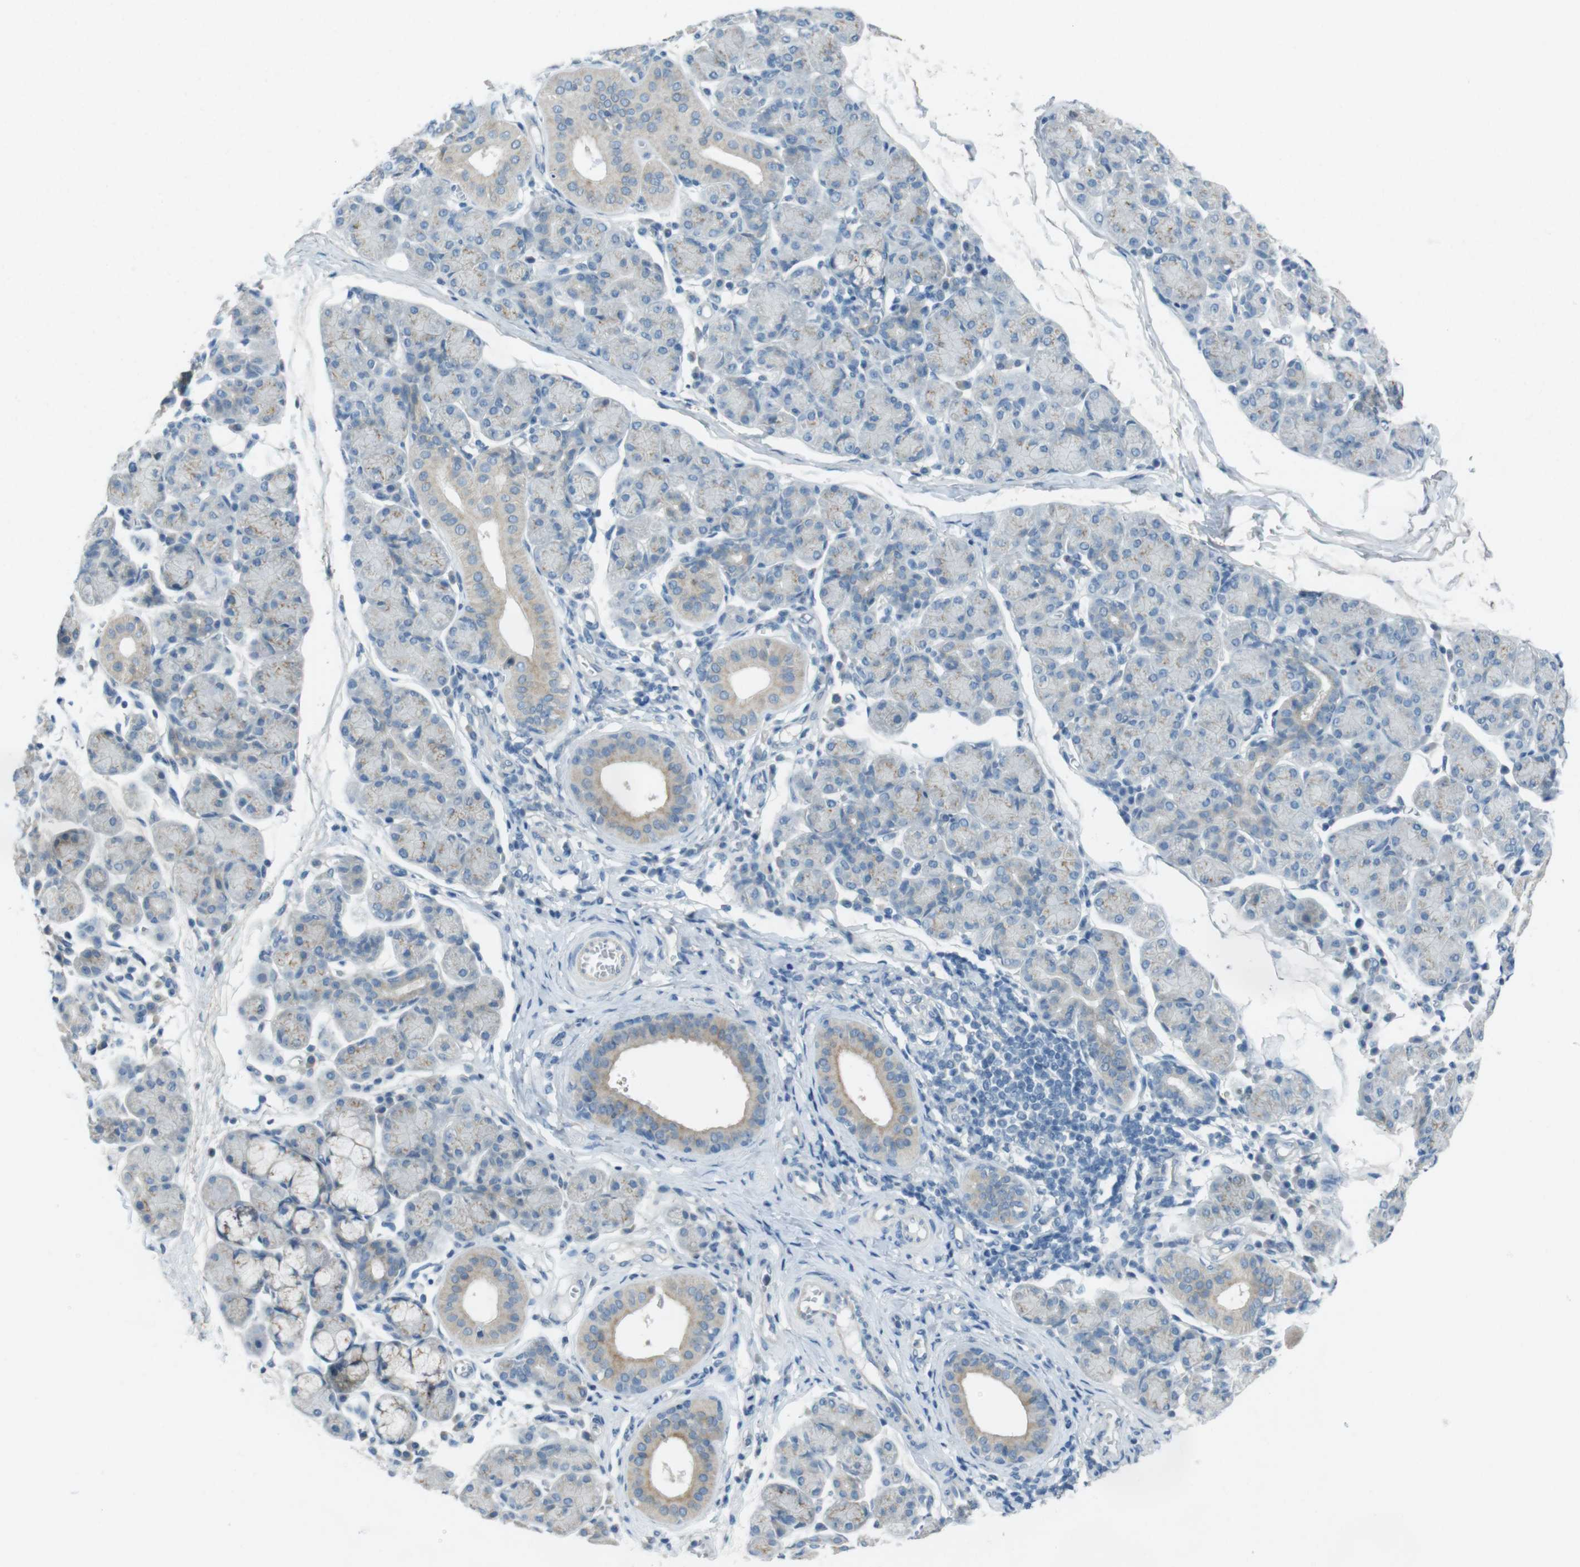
{"staining": {"intensity": "weak", "quantity": "<25%", "location": "cytoplasmic/membranous"}, "tissue": "salivary gland", "cell_type": "Glandular cells", "image_type": "normal", "snomed": [{"axis": "morphology", "description": "Normal tissue, NOS"}, {"axis": "morphology", "description": "Inflammation, NOS"}, {"axis": "topography", "description": "Lymph node"}, {"axis": "topography", "description": "Salivary gland"}], "caption": "An image of human salivary gland is negative for staining in glandular cells. (DAB (3,3'-diaminobenzidine) immunohistochemistry (IHC) visualized using brightfield microscopy, high magnification).", "gene": "ENTPD7", "patient": {"sex": "male", "age": 3}}